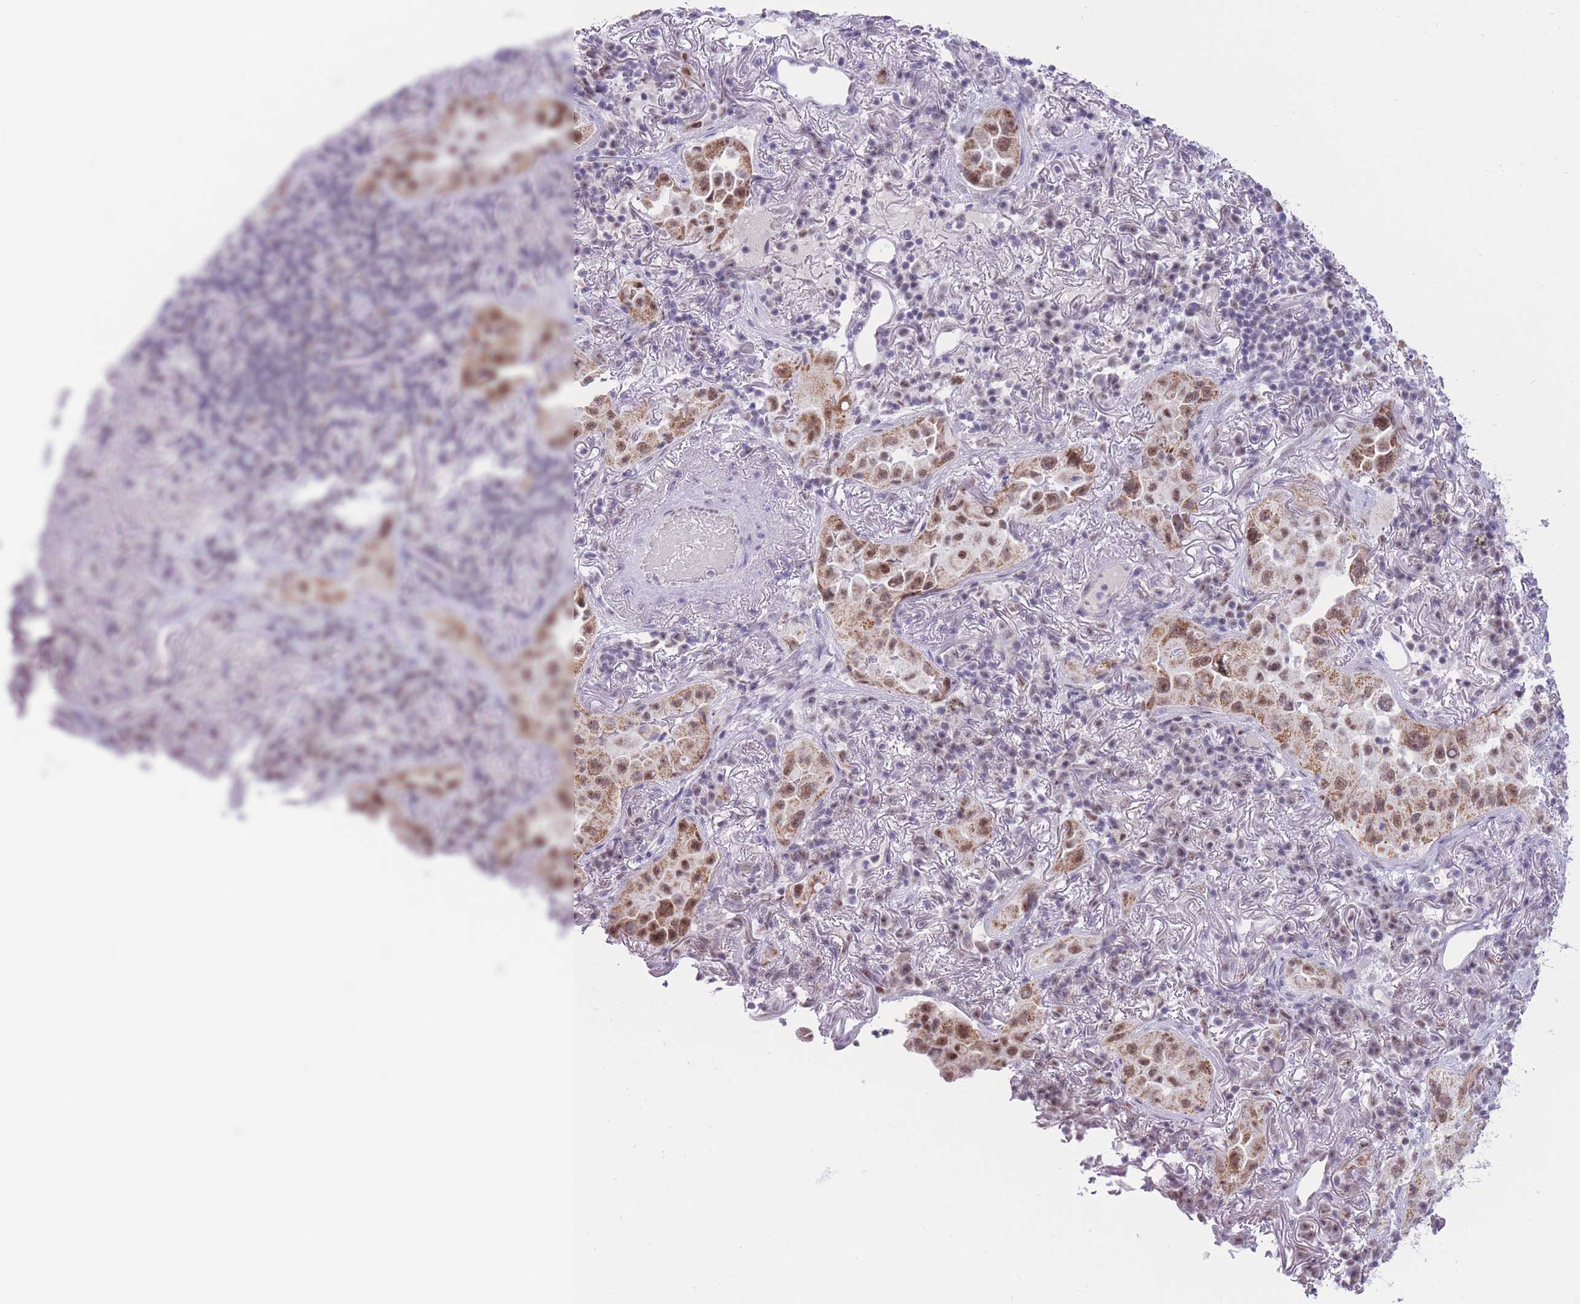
{"staining": {"intensity": "moderate", "quantity": ">75%", "location": "cytoplasmic/membranous,nuclear"}, "tissue": "lung cancer", "cell_type": "Tumor cells", "image_type": "cancer", "snomed": [{"axis": "morphology", "description": "Adenocarcinoma, NOS"}, {"axis": "topography", "description": "Lung"}], "caption": "Protein expression analysis of lung cancer displays moderate cytoplasmic/membranous and nuclear expression in about >75% of tumor cells.", "gene": "CYP2B6", "patient": {"sex": "female", "age": 69}}